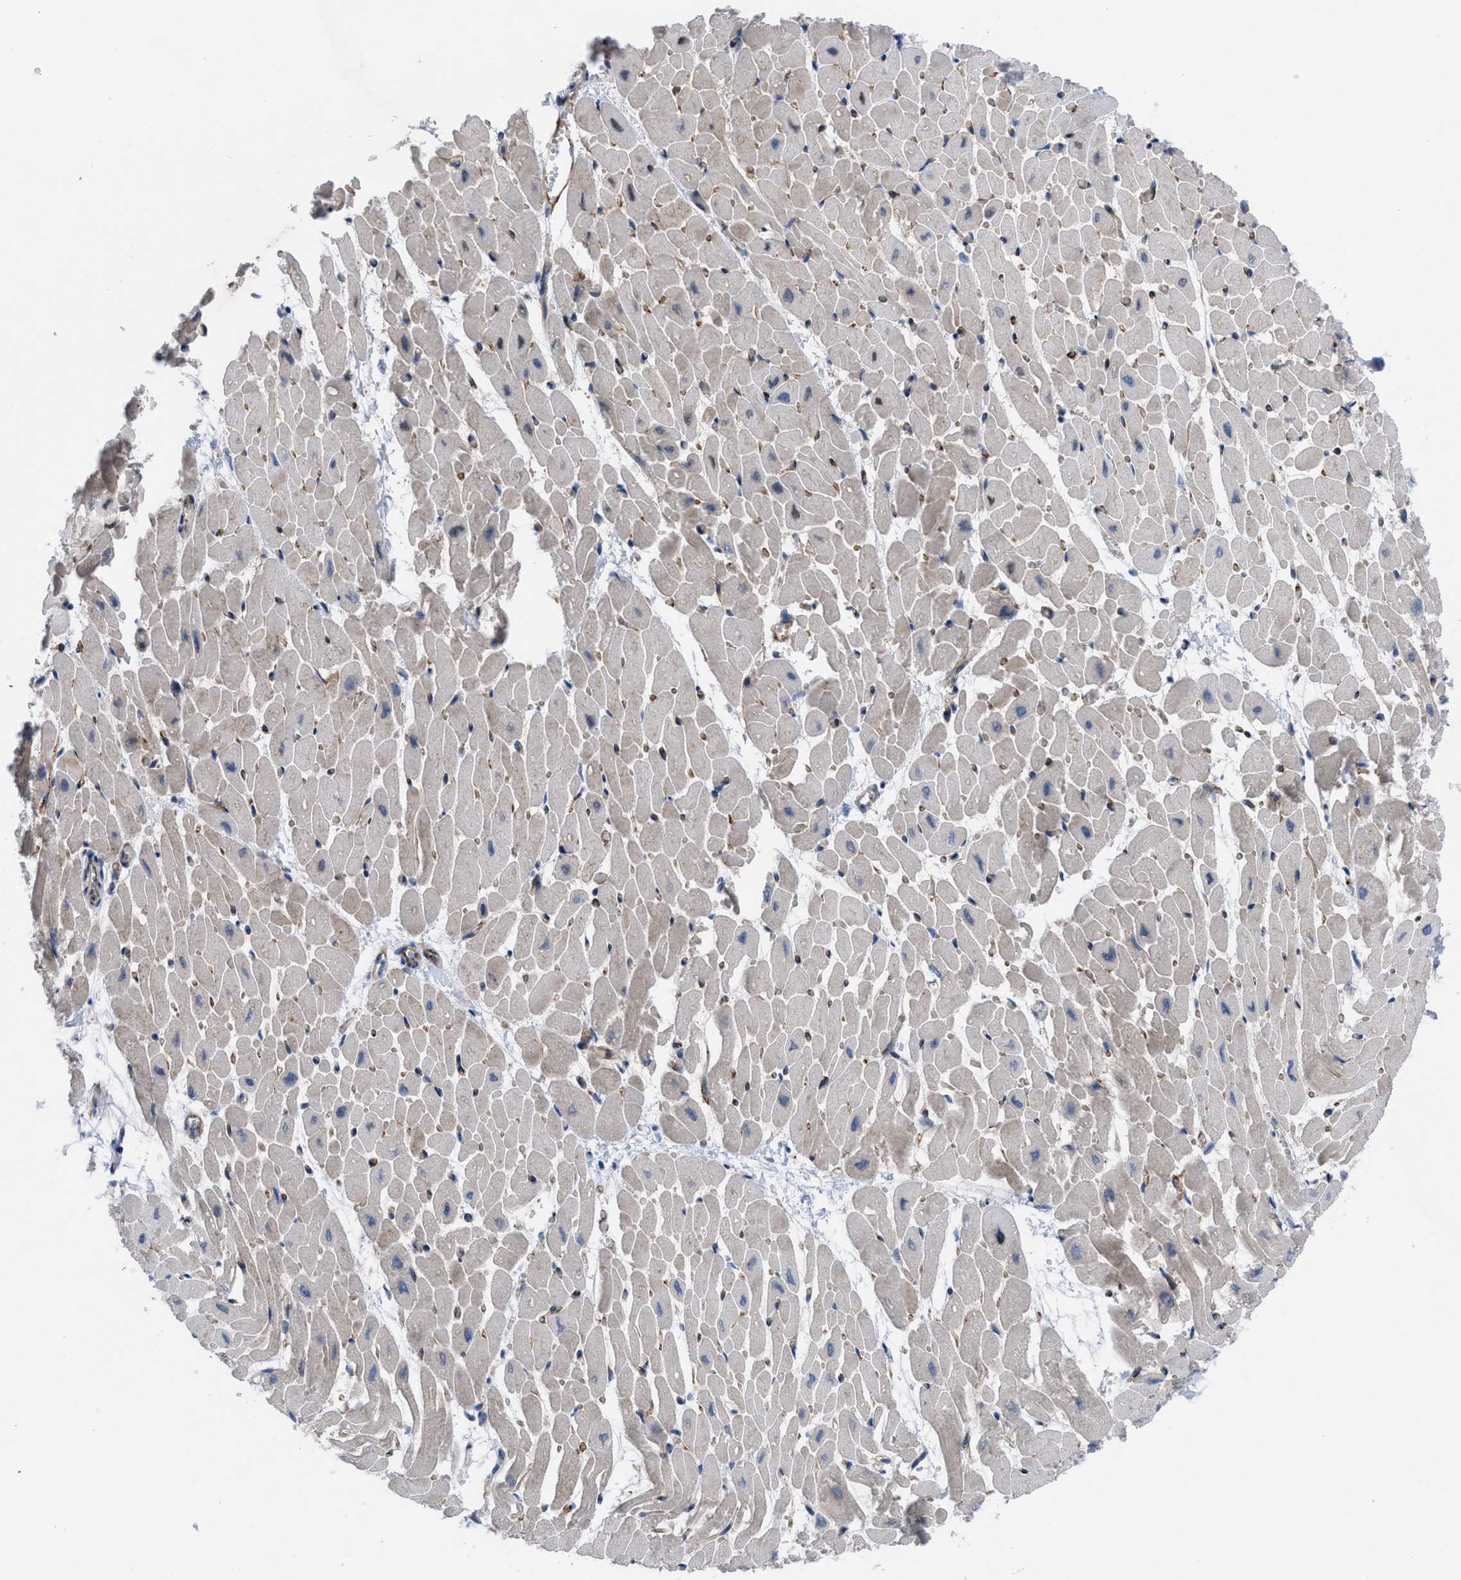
{"staining": {"intensity": "moderate", "quantity": "25%-75%", "location": "cytoplasmic/membranous"}, "tissue": "heart muscle", "cell_type": "Cardiomyocytes", "image_type": "normal", "snomed": [{"axis": "morphology", "description": "Normal tissue, NOS"}, {"axis": "topography", "description": "Heart"}], "caption": "Approximately 25%-75% of cardiomyocytes in unremarkable heart muscle exhibit moderate cytoplasmic/membranous protein staining as visualized by brown immunohistochemical staining.", "gene": "IL17RE", "patient": {"sex": "male", "age": 45}}